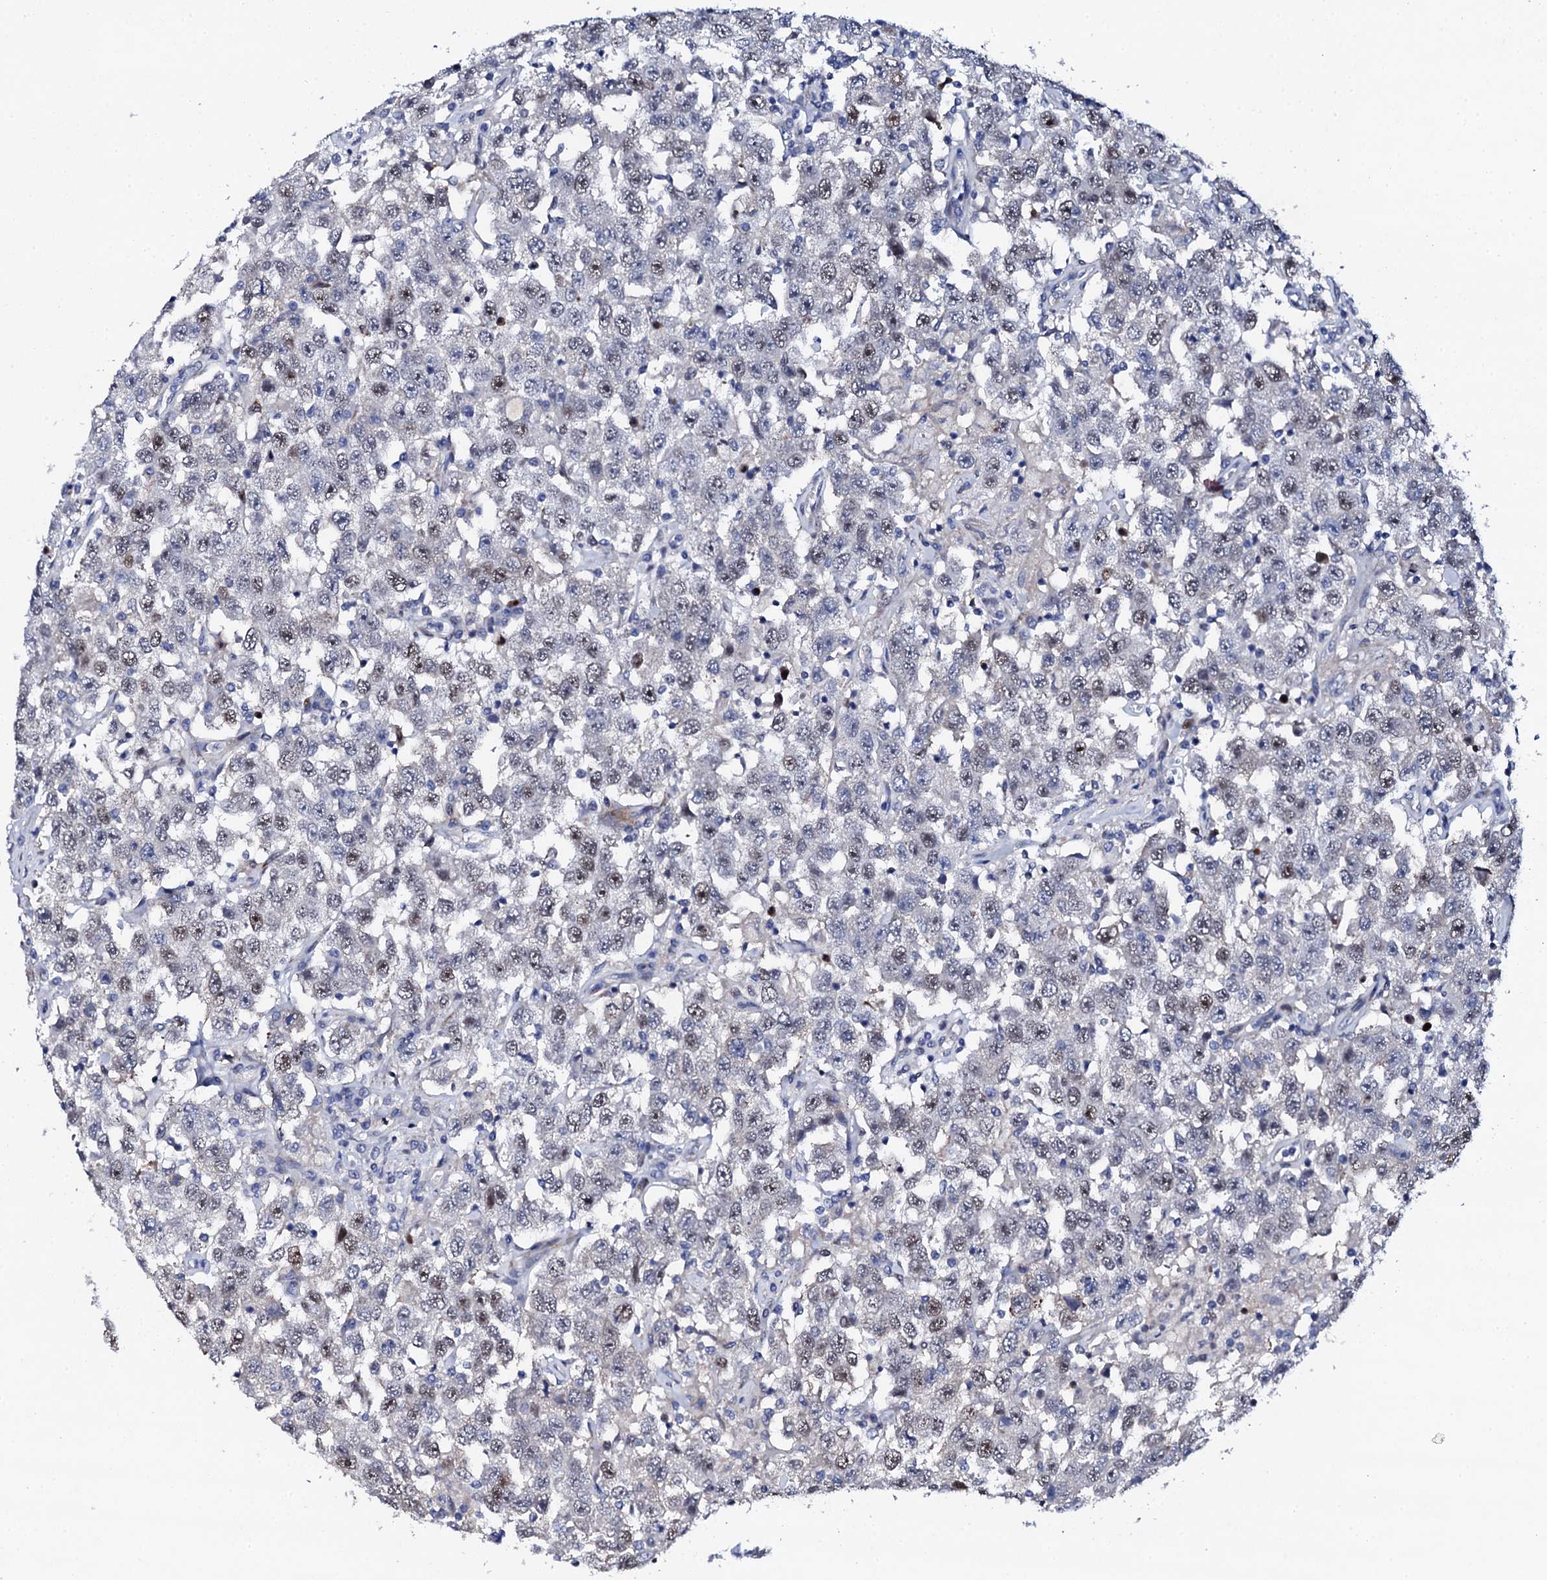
{"staining": {"intensity": "weak", "quantity": "25%-75%", "location": "nuclear"}, "tissue": "testis cancer", "cell_type": "Tumor cells", "image_type": "cancer", "snomed": [{"axis": "morphology", "description": "Seminoma, NOS"}, {"axis": "topography", "description": "Testis"}], "caption": "Brown immunohistochemical staining in testis cancer shows weak nuclear staining in about 25%-75% of tumor cells. (IHC, brightfield microscopy, high magnification).", "gene": "NUDT13", "patient": {"sex": "male", "age": 41}}